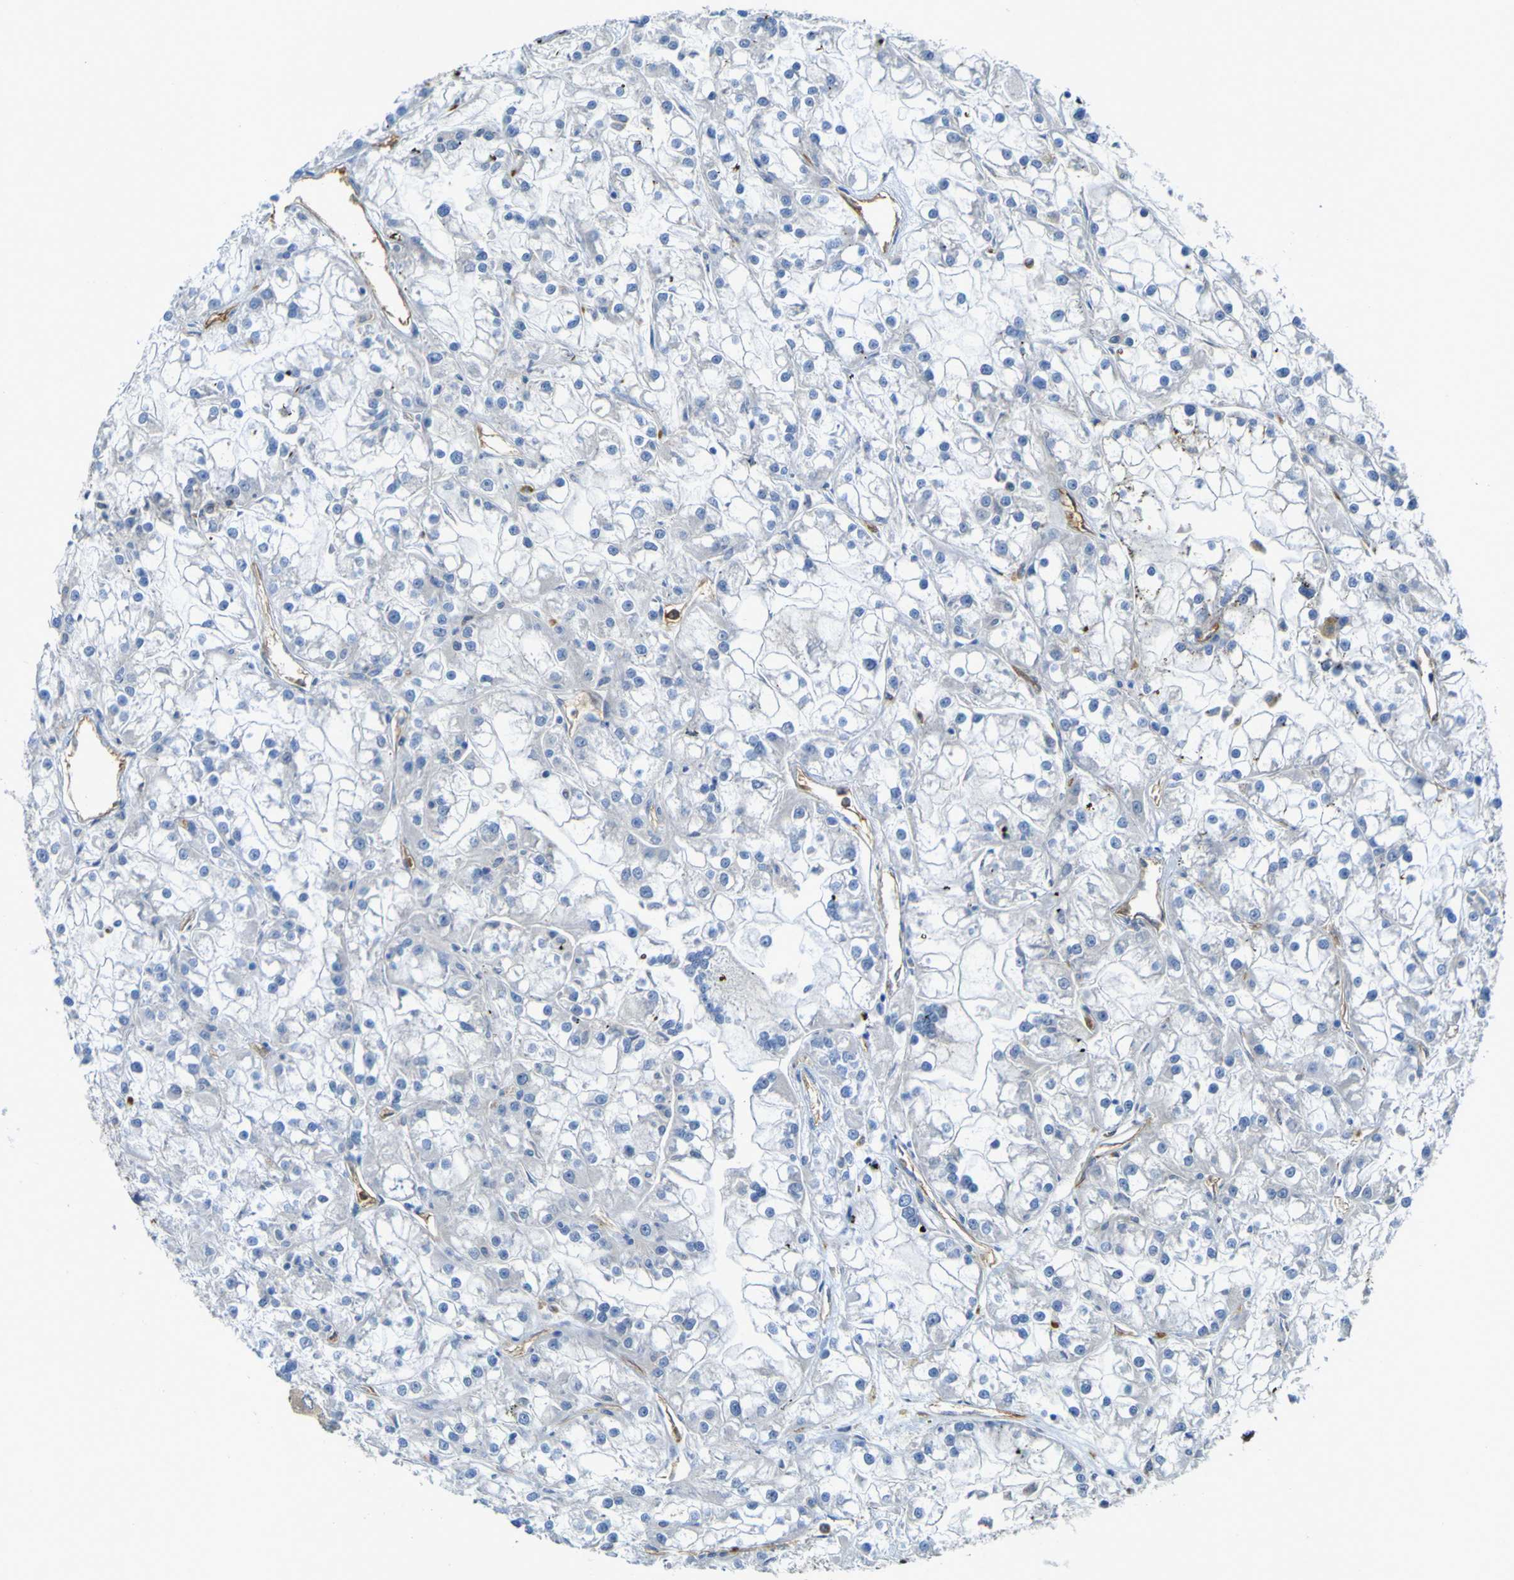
{"staining": {"intensity": "negative", "quantity": "none", "location": "none"}, "tissue": "renal cancer", "cell_type": "Tumor cells", "image_type": "cancer", "snomed": [{"axis": "morphology", "description": "Adenocarcinoma, NOS"}, {"axis": "topography", "description": "Kidney"}], "caption": "High magnification brightfield microscopy of renal cancer (adenocarcinoma) stained with DAB (brown) and counterstained with hematoxylin (blue): tumor cells show no significant expression.", "gene": "CD93", "patient": {"sex": "female", "age": 52}}